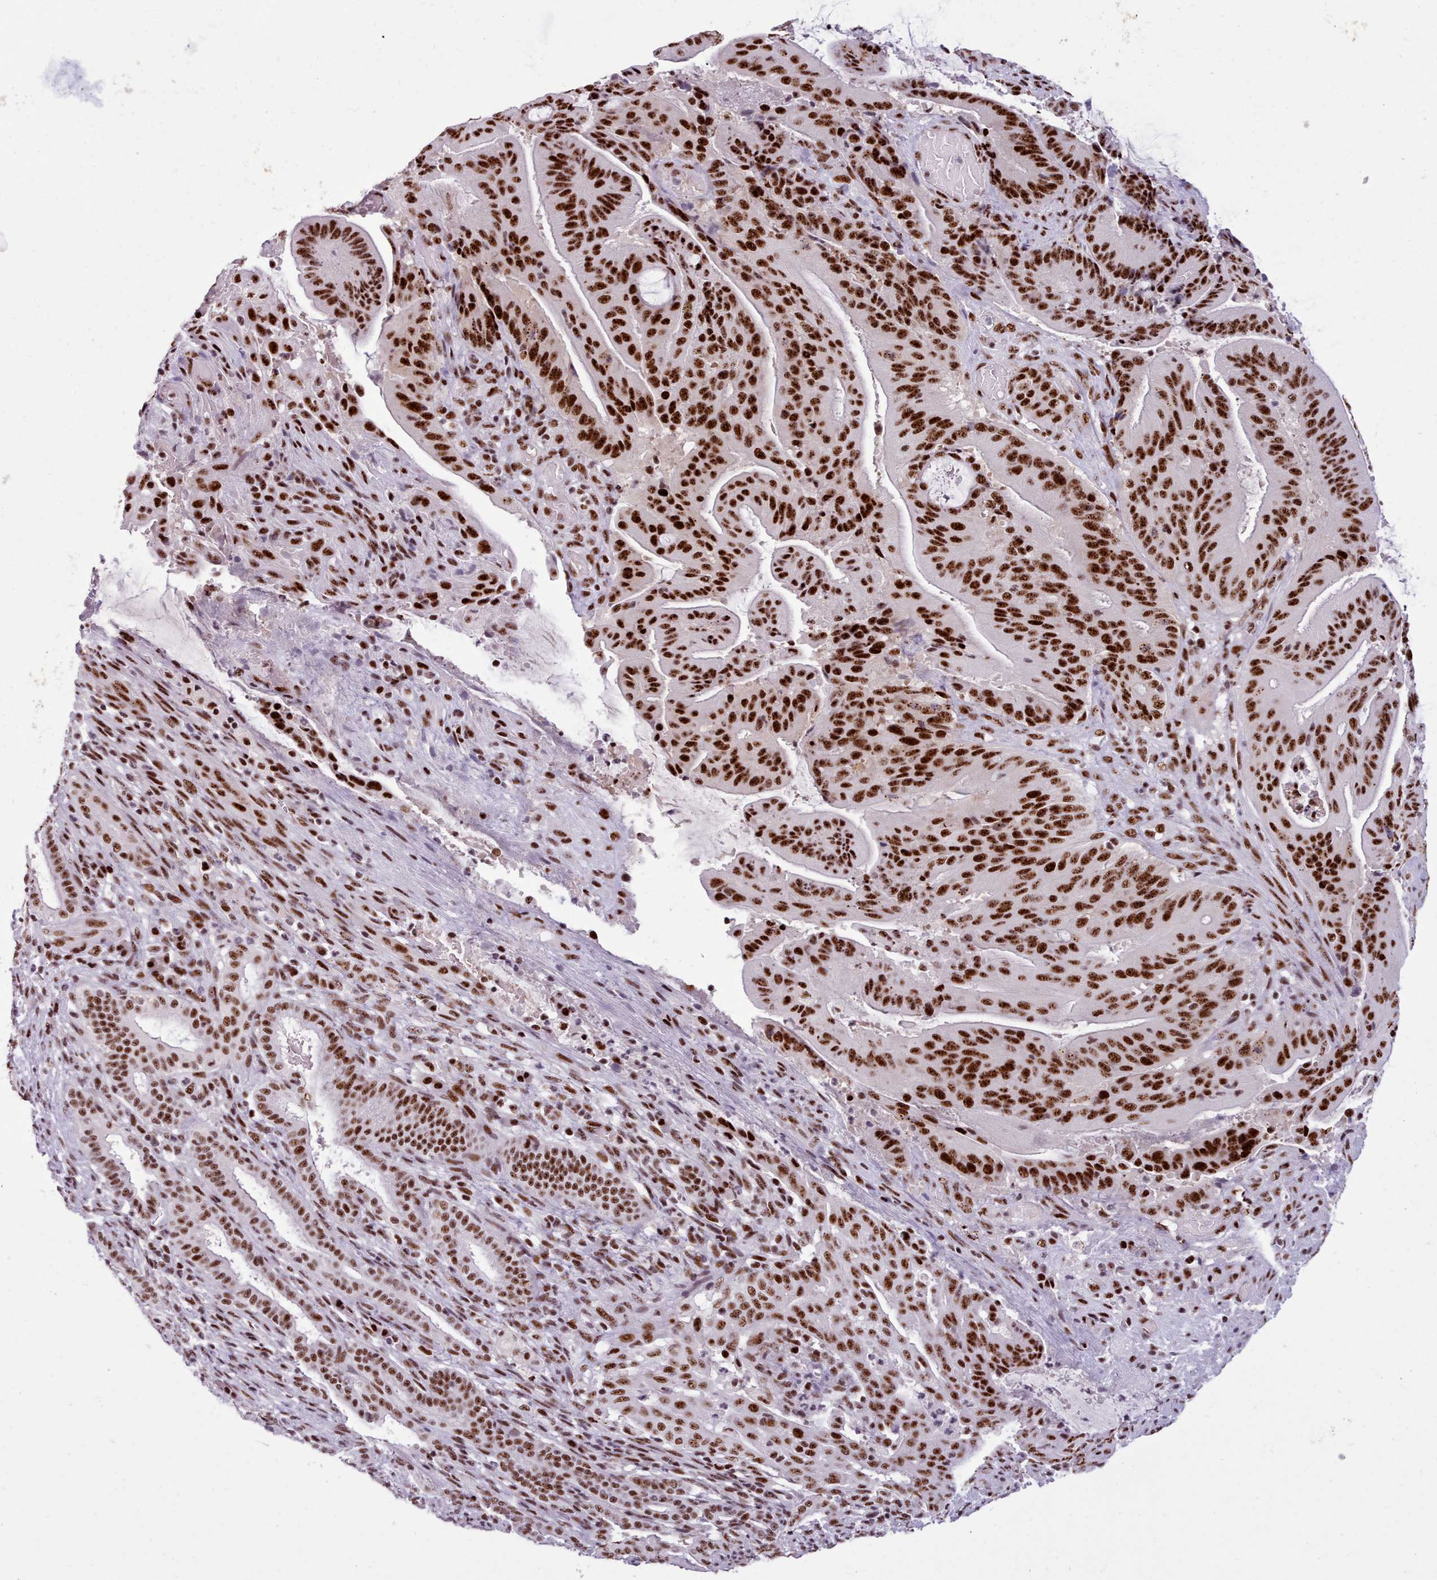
{"staining": {"intensity": "strong", "quantity": ">75%", "location": "nuclear"}, "tissue": "liver cancer", "cell_type": "Tumor cells", "image_type": "cancer", "snomed": [{"axis": "morphology", "description": "Normal tissue, NOS"}, {"axis": "morphology", "description": "Cholangiocarcinoma"}, {"axis": "topography", "description": "Liver"}, {"axis": "topography", "description": "Peripheral nerve tissue"}], "caption": "Cholangiocarcinoma (liver) stained for a protein reveals strong nuclear positivity in tumor cells. (IHC, brightfield microscopy, high magnification).", "gene": "TMEM35B", "patient": {"sex": "female", "age": 73}}